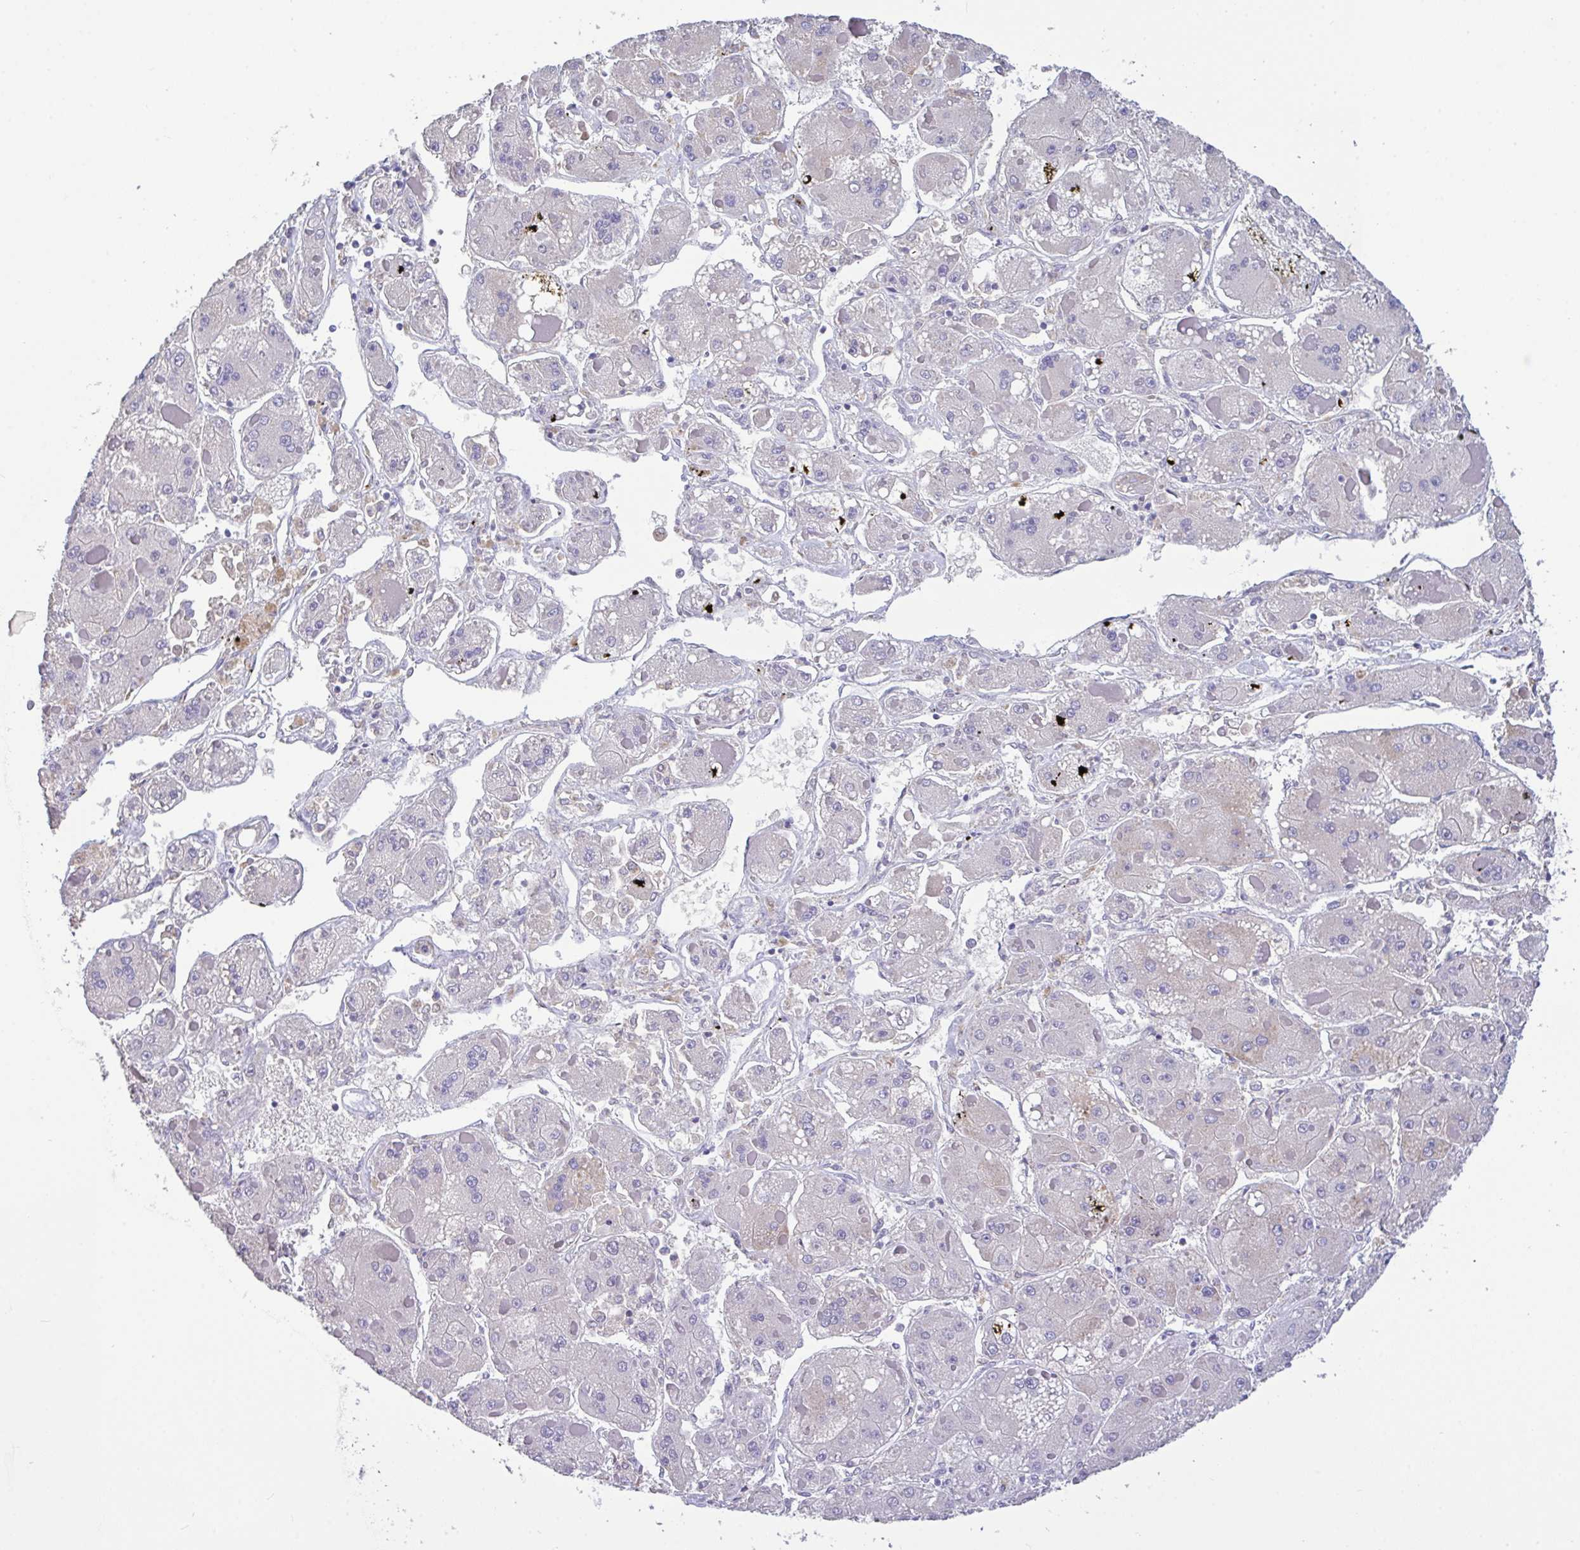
{"staining": {"intensity": "negative", "quantity": "none", "location": "none"}, "tissue": "liver cancer", "cell_type": "Tumor cells", "image_type": "cancer", "snomed": [{"axis": "morphology", "description": "Carcinoma, Hepatocellular, NOS"}, {"axis": "topography", "description": "Liver"}], "caption": "This is an IHC micrograph of human hepatocellular carcinoma (liver). There is no expression in tumor cells.", "gene": "CA10", "patient": {"sex": "female", "age": 73}}